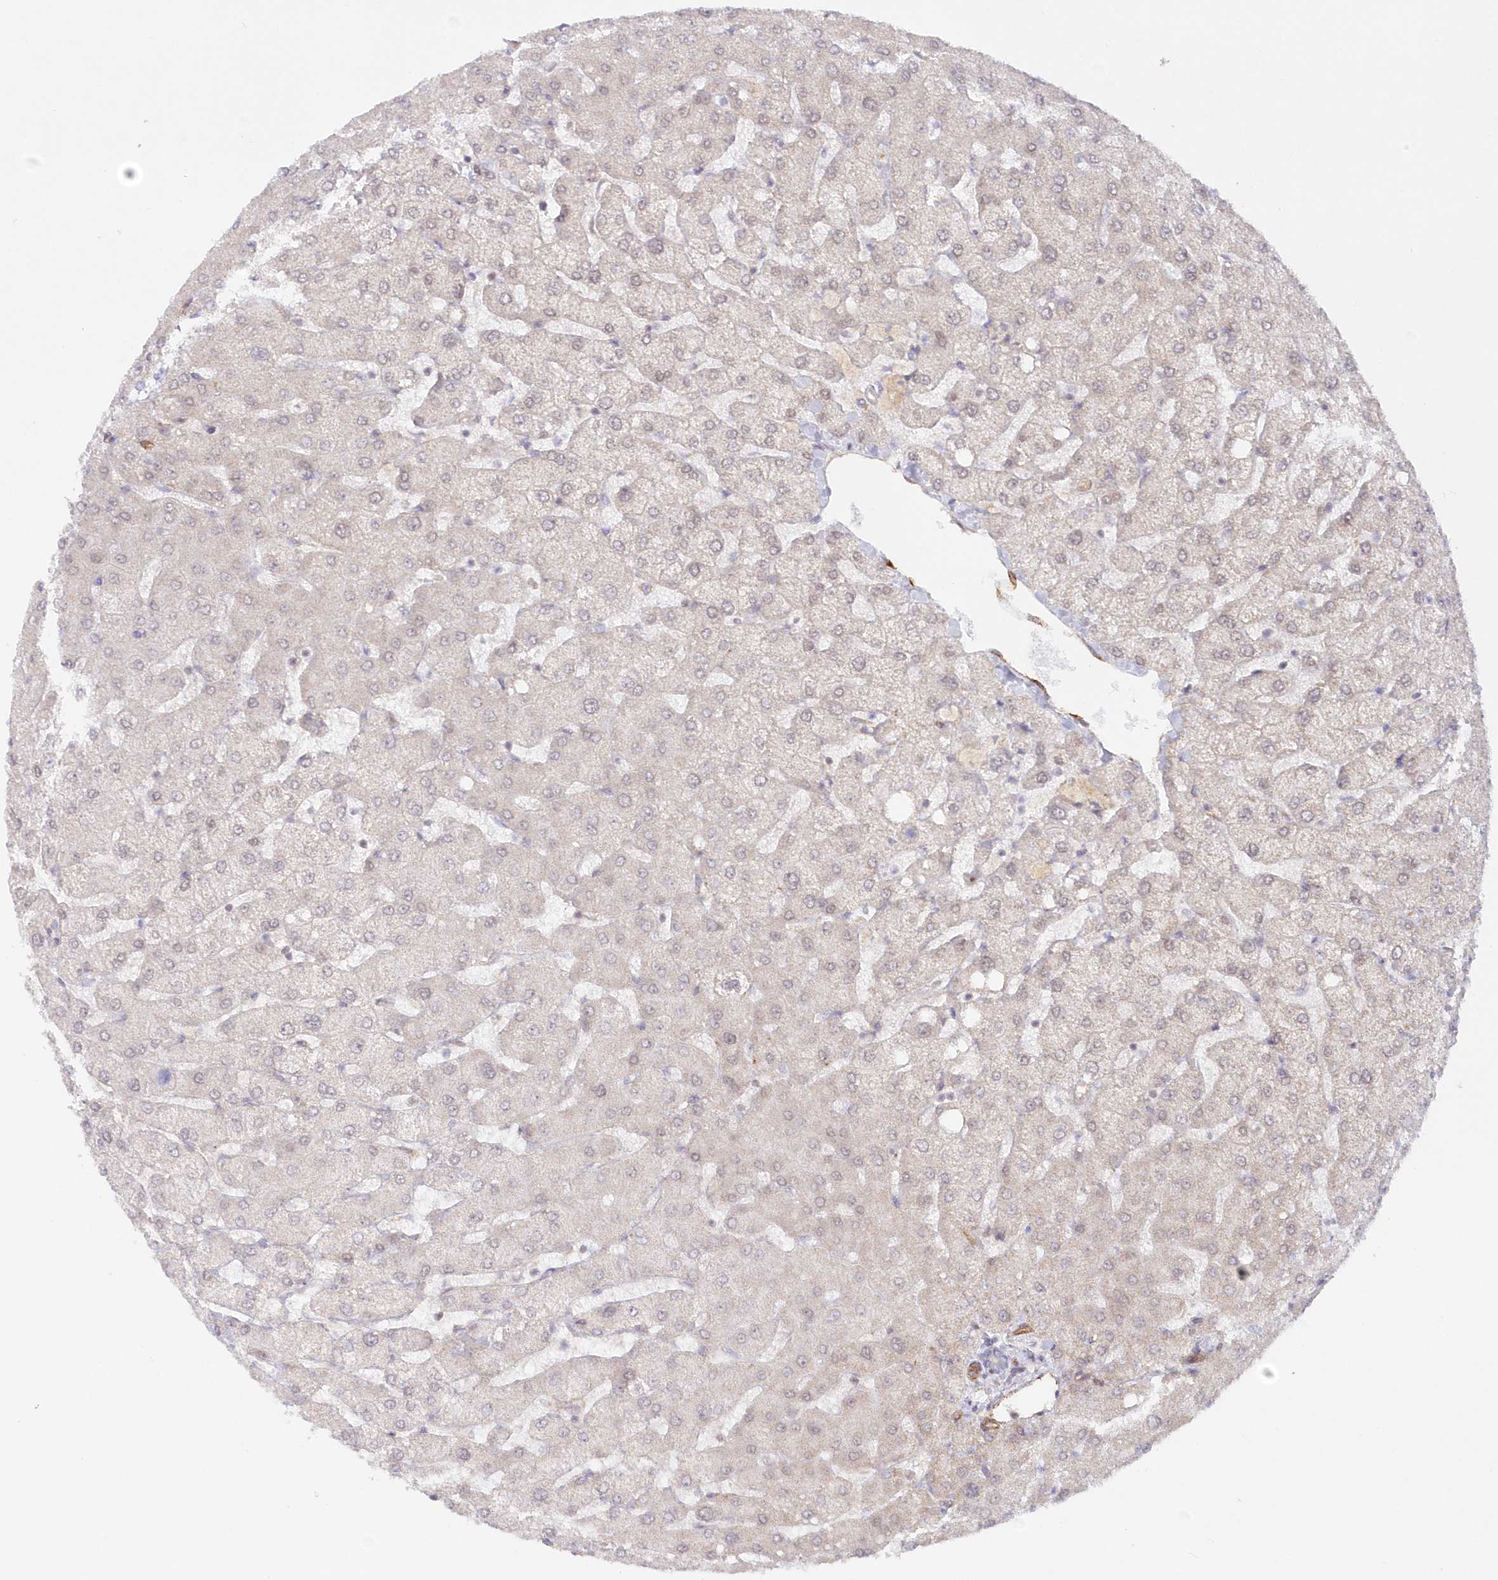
{"staining": {"intensity": "weak", "quantity": ">75%", "location": "cytoplasmic/membranous"}, "tissue": "liver", "cell_type": "Cholangiocytes", "image_type": "normal", "snomed": [{"axis": "morphology", "description": "Normal tissue, NOS"}, {"axis": "topography", "description": "Liver"}], "caption": "Liver stained with a protein marker exhibits weak staining in cholangiocytes.", "gene": "AFAP1L2", "patient": {"sex": "female", "age": 54}}